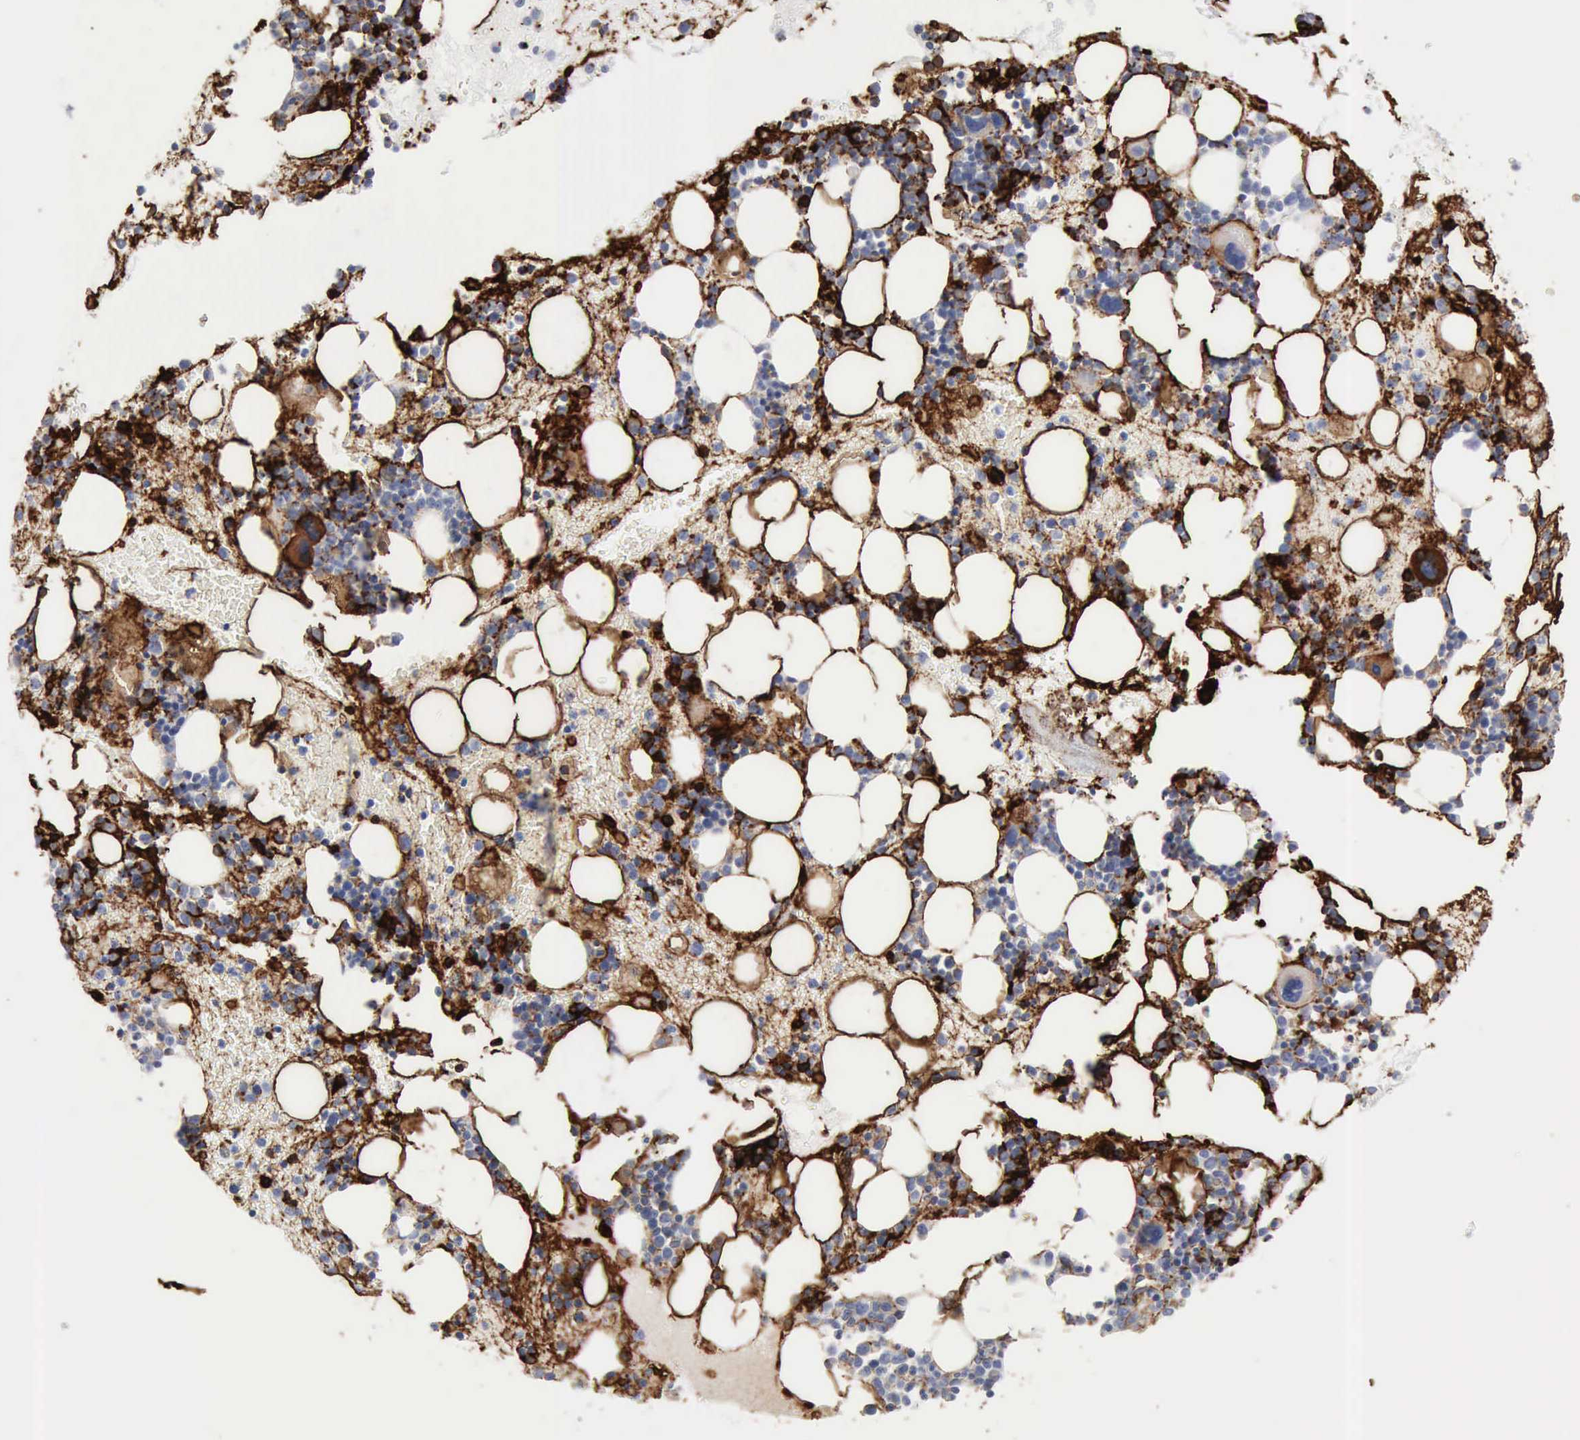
{"staining": {"intensity": "strong", "quantity": "25%-75%", "location": "cytoplasmic/membranous"}, "tissue": "bone marrow", "cell_type": "Hematopoietic cells", "image_type": "normal", "snomed": [{"axis": "morphology", "description": "Normal tissue, NOS"}, {"axis": "topography", "description": "Bone marrow"}], "caption": "Immunohistochemistry of unremarkable bone marrow demonstrates high levels of strong cytoplasmic/membranous positivity in about 25%-75% of hematopoietic cells.", "gene": "C4BPA", "patient": {"sex": "male", "age": 15}}